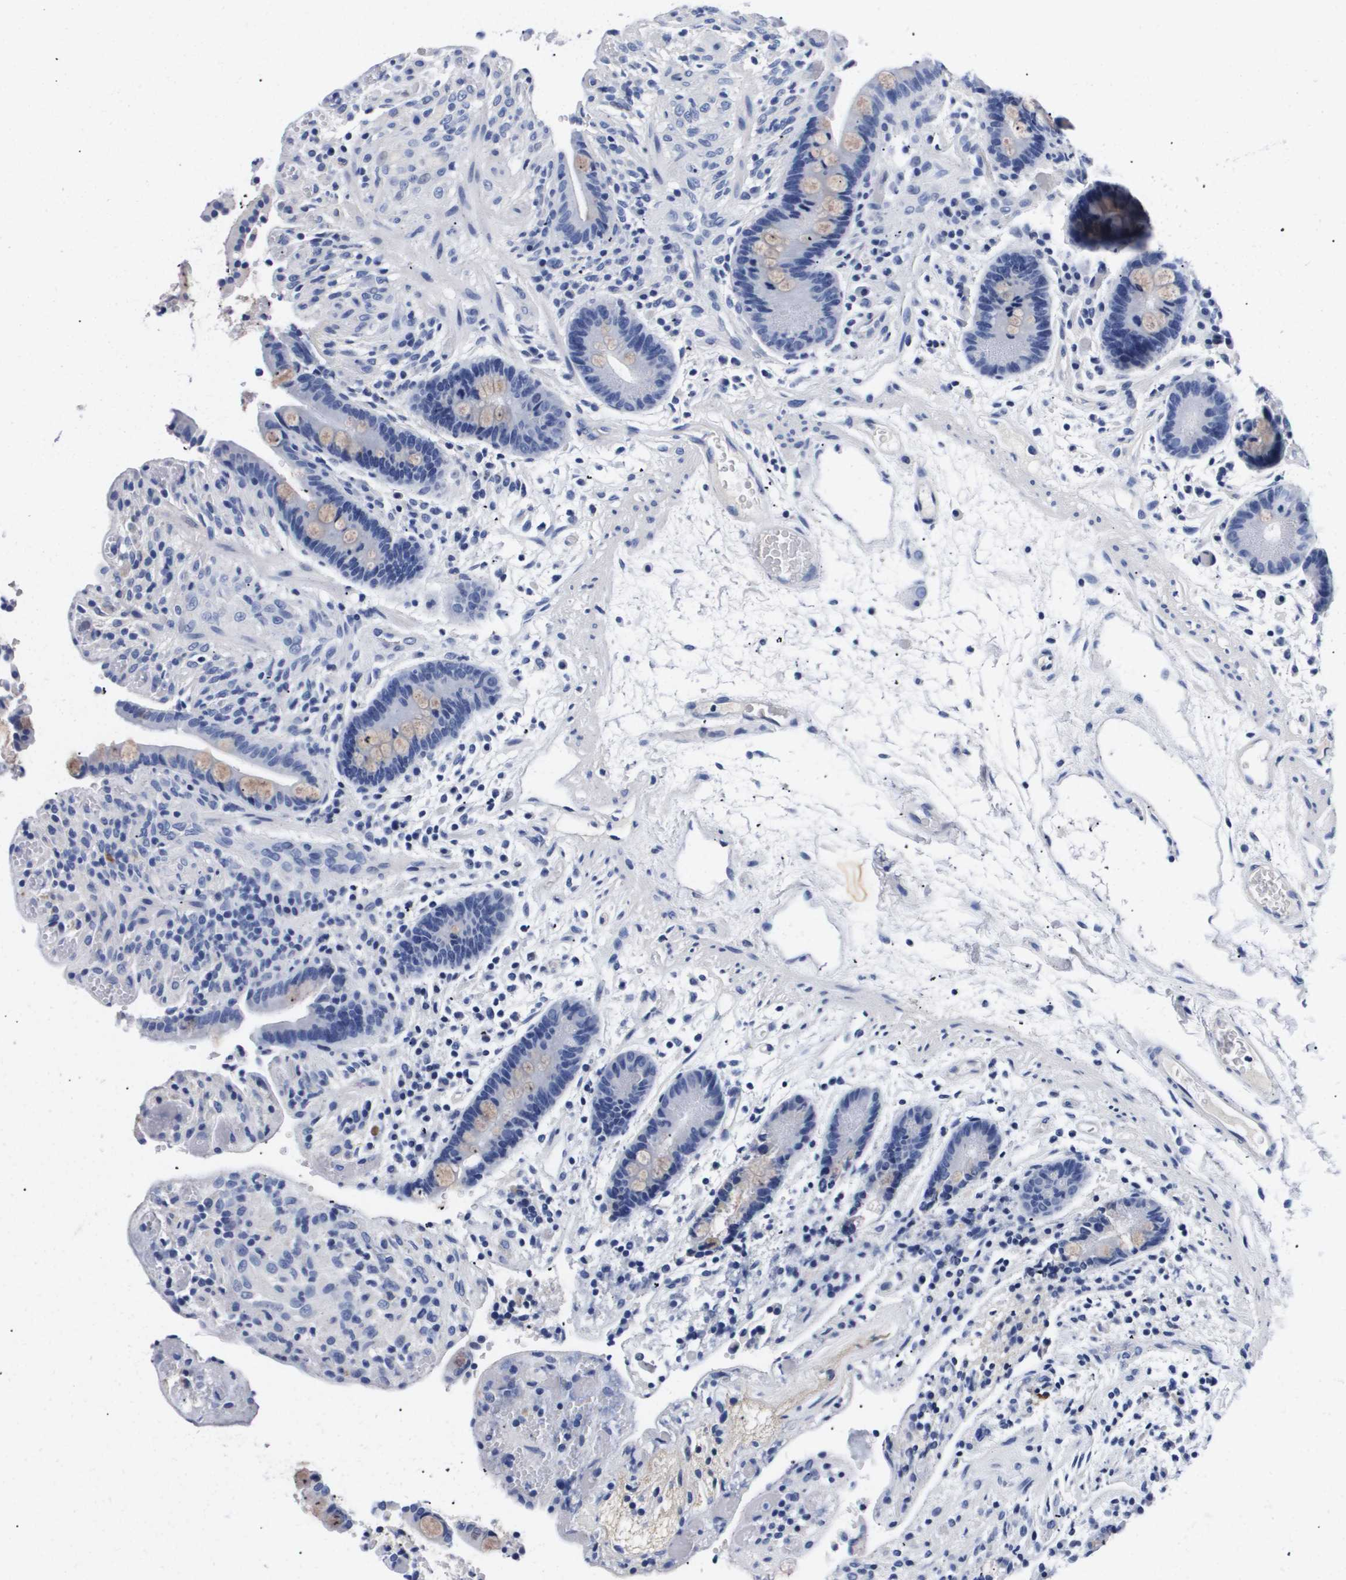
{"staining": {"intensity": "negative", "quantity": "none", "location": "none"}, "tissue": "colon", "cell_type": "Endothelial cells", "image_type": "normal", "snomed": [{"axis": "morphology", "description": "Normal tissue, NOS"}, {"axis": "topography", "description": "Colon"}], "caption": "An IHC image of unremarkable colon is shown. There is no staining in endothelial cells of colon.", "gene": "ATP6V0A4", "patient": {"sex": "male", "age": 73}}